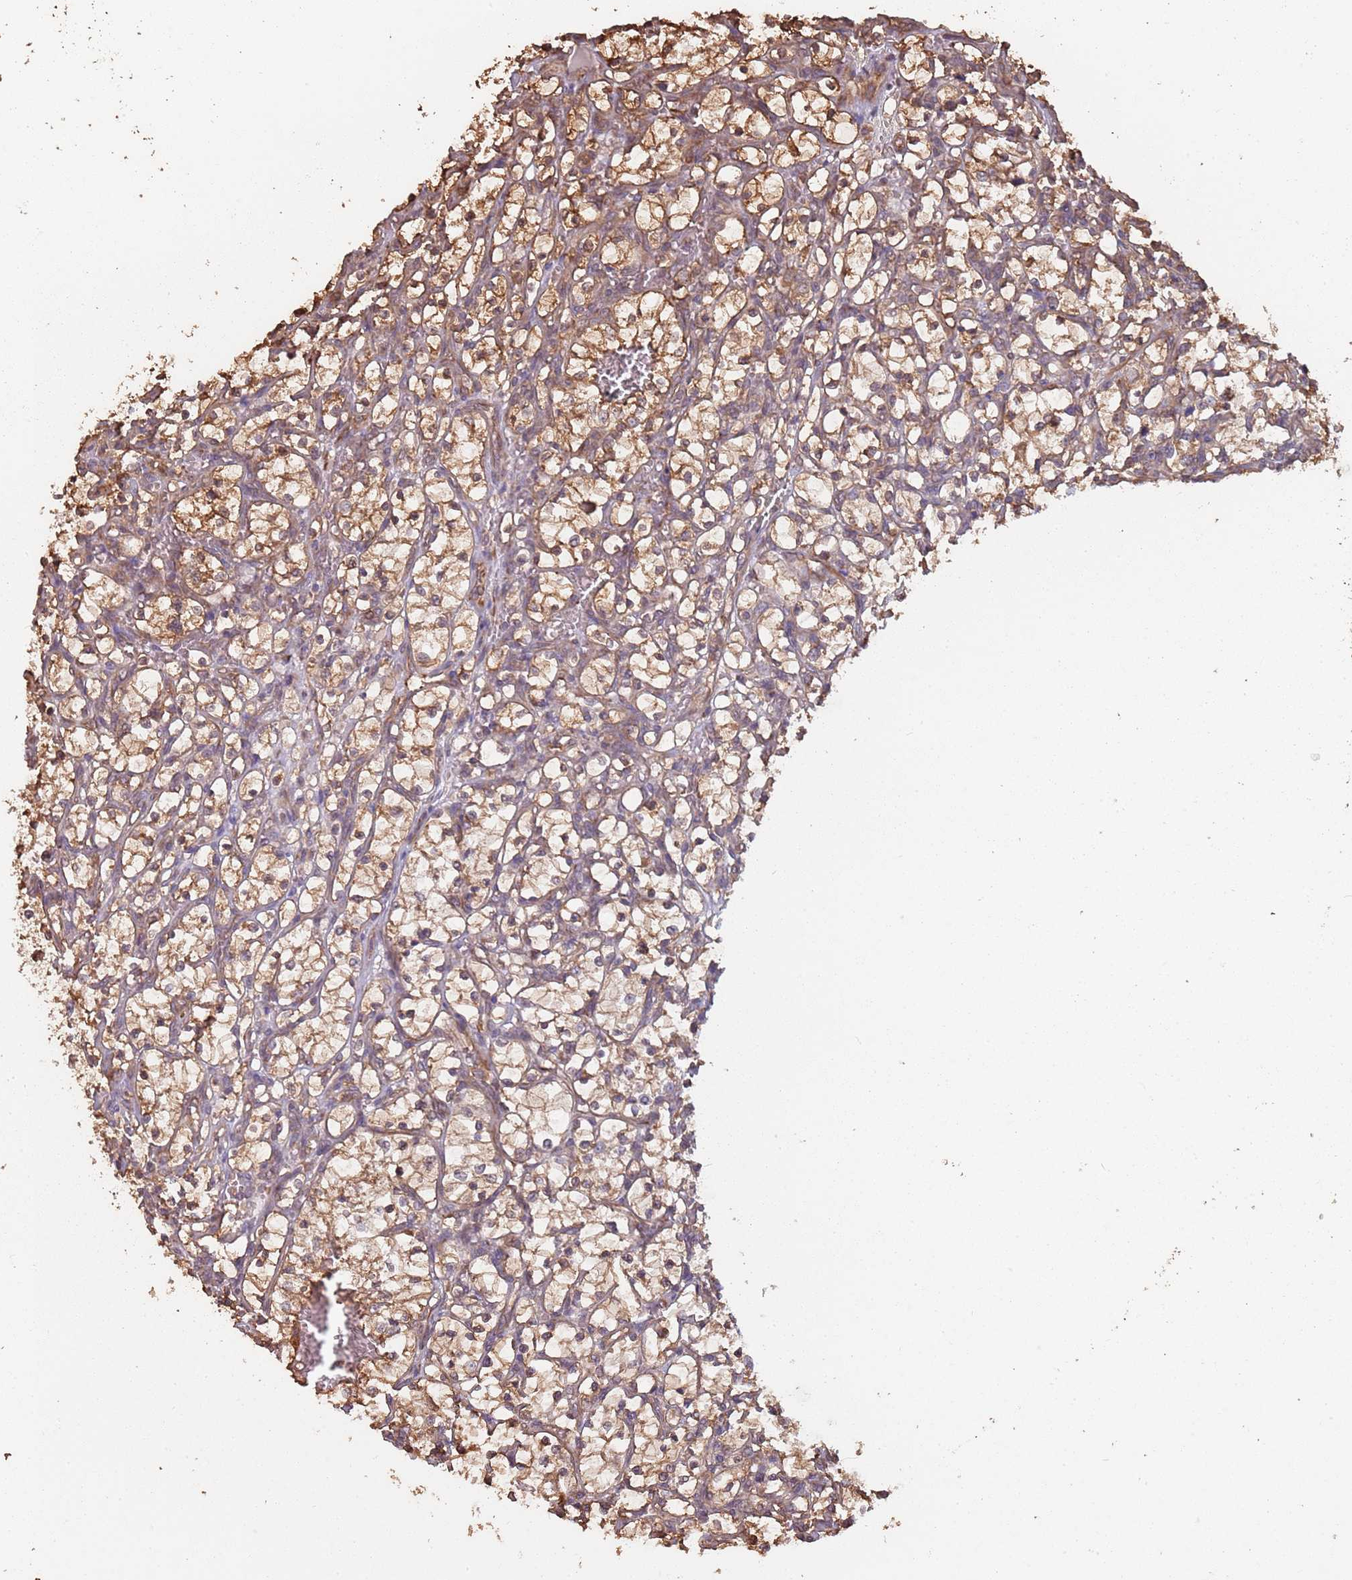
{"staining": {"intensity": "moderate", "quantity": ">75%", "location": "cytoplasmic/membranous"}, "tissue": "renal cancer", "cell_type": "Tumor cells", "image_type": "cancer", "snomed": [{"axis": "morphology", "description": "Adenocarcinoma, NOS"}, {"axis": "topography", "description": "Kidney"}], "caption": "Protein staining of renal cancer (adenocarcinoma) tissue exhibits moderate cytoplasmic/membranous expression in about >75% of tumor cells. (DAB IHC with brightfield microscopy, high magnification).", "gene": "COG4", "patient": {"sex": "female", "age": 69}}